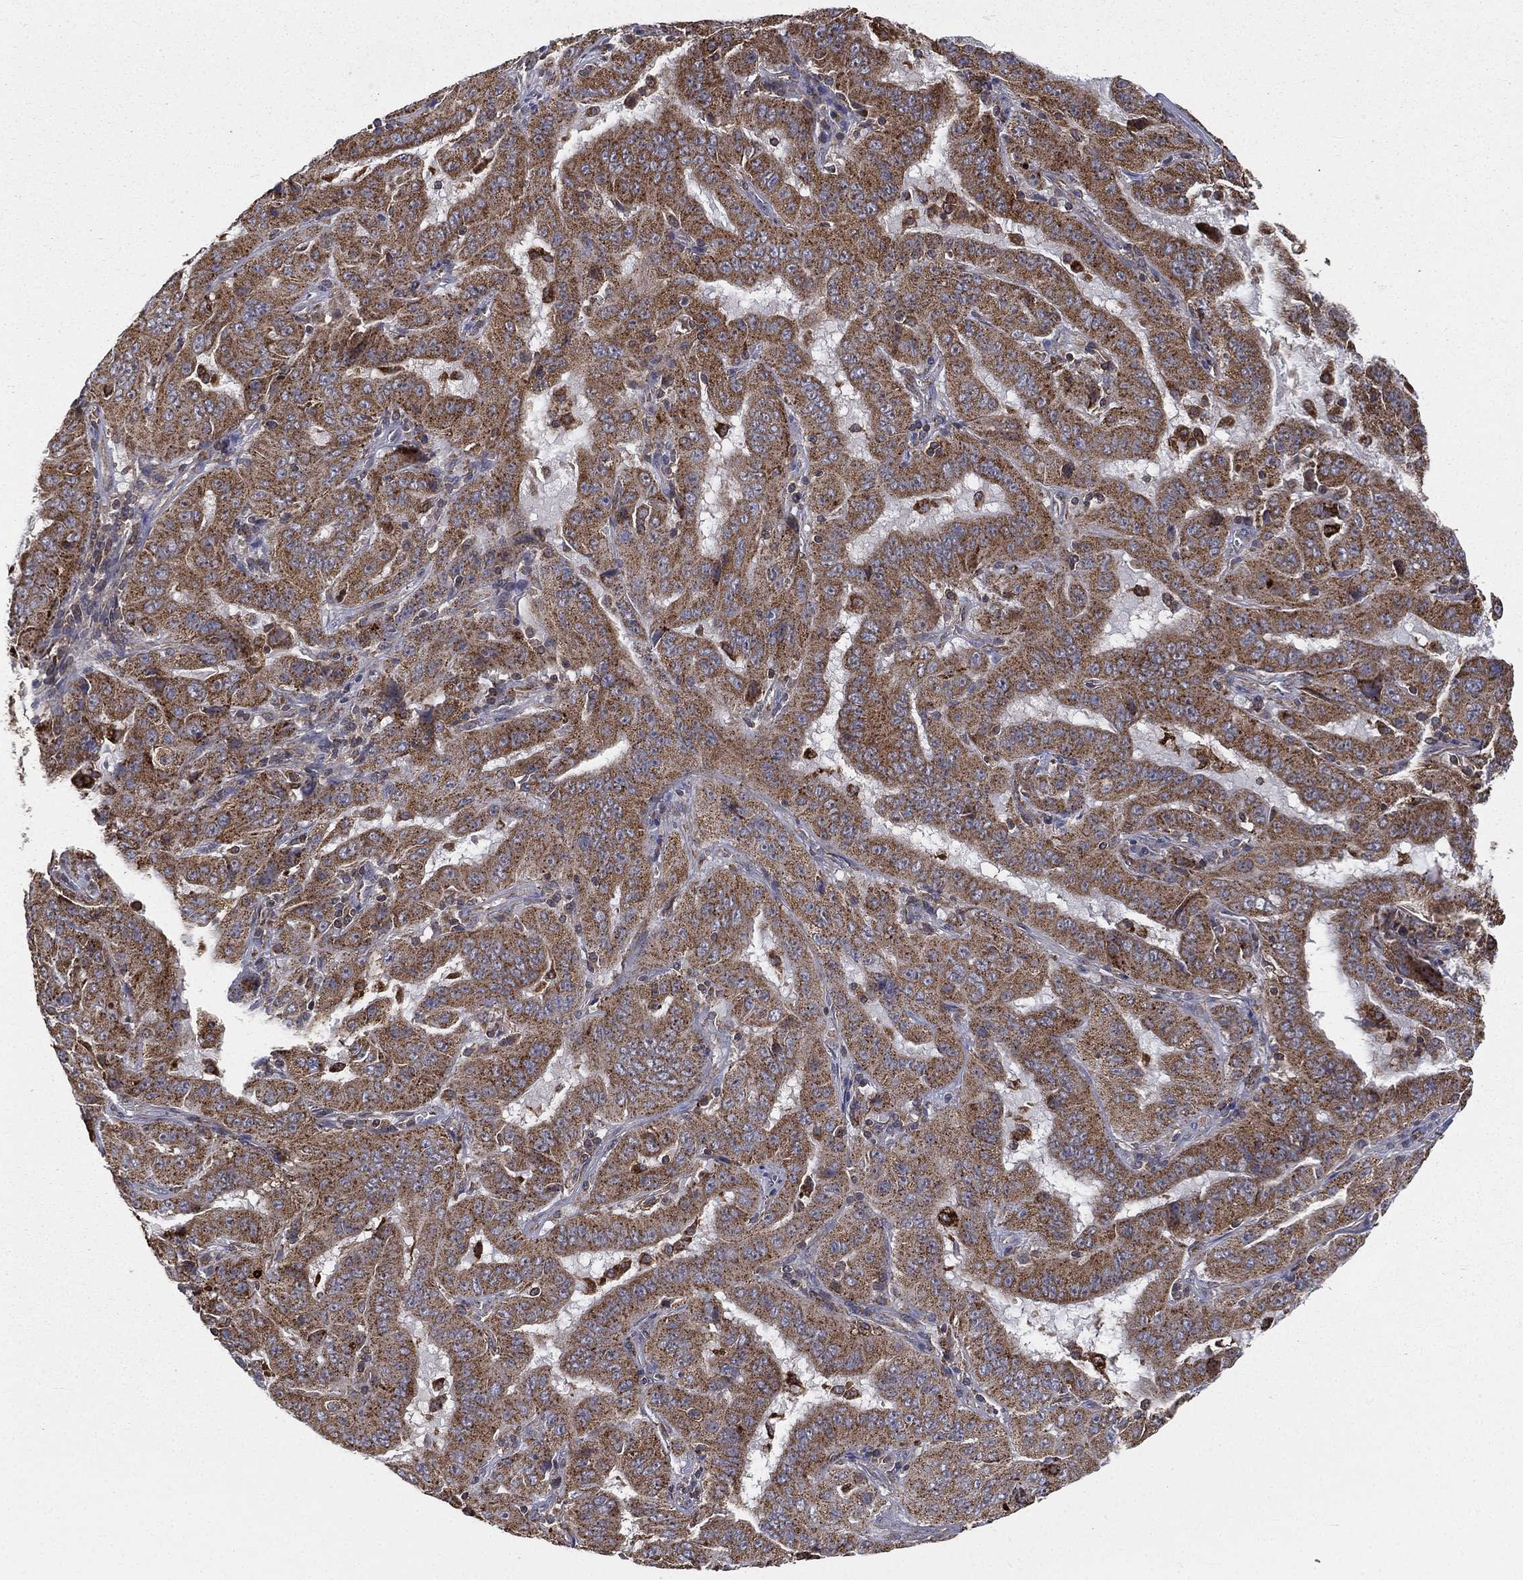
{"staining": {"intensity": "strong", "quantity": ">75%", "location": "cytoplasmic/membranous"}, "tissue": "pancreatic cancer", "cell_type": "Tumor cells", "image_type": "cancer", "snomed": [{"axis": "morphology", "description": "Adenocarcinoma, NOS"}, {"axis": "topography", "description": "Pancreas"}], "caption": "Immunohistochemistry photomicrograph of neoplastic tissue: adenocarcinoma (pancreatic) stained using immunohistochemistry demonstrates high levels of strong protein expression localized specifically in the cytoplasmic/membranous of tumor cells, appearing as a cytoplasmic/membranous brown color.", "gene": "RIN3", "patient": {"sex": "male", "age": 63}}